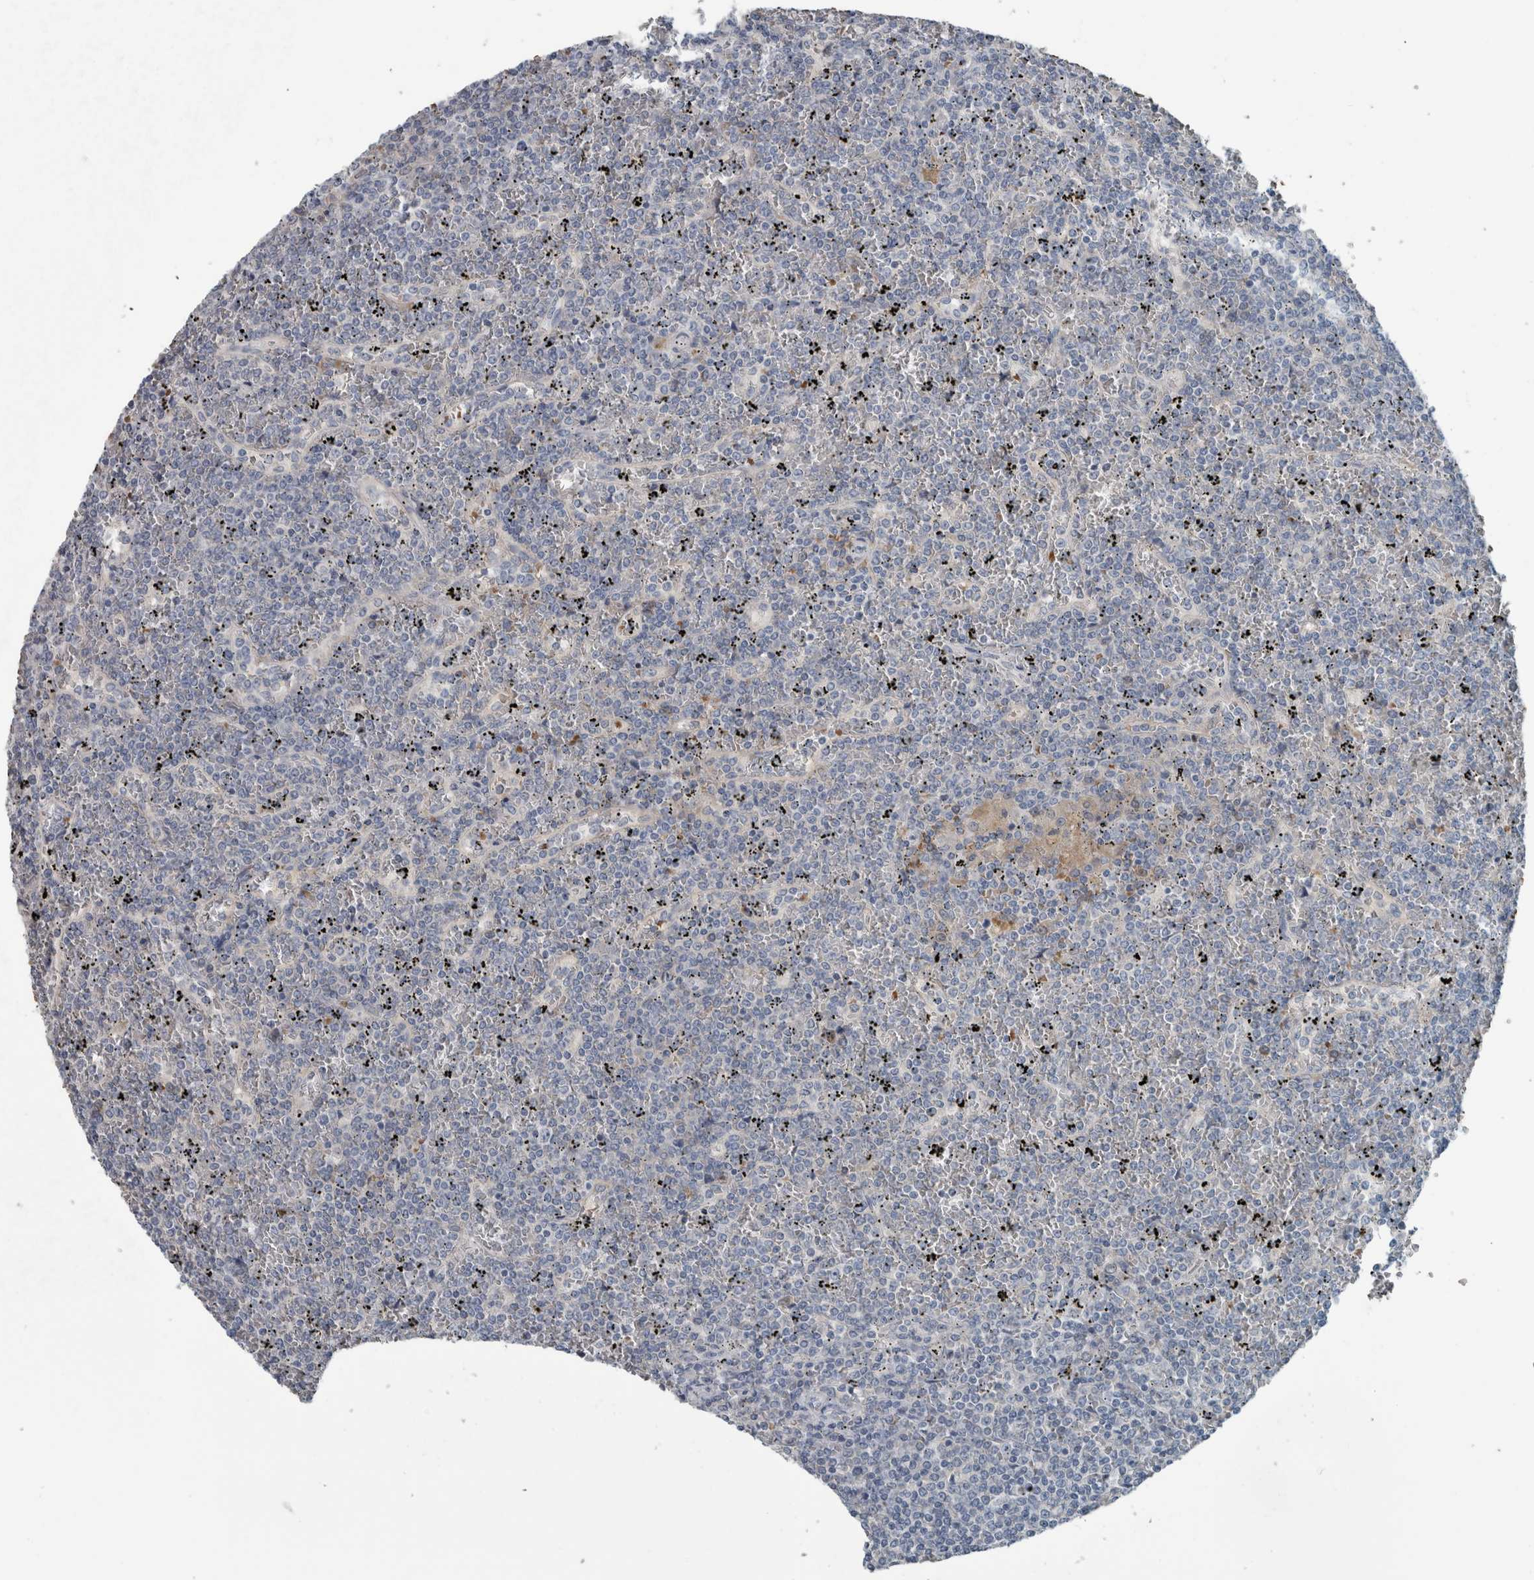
{"staining": {"intensity": "negative", "quantity": "none", "location": "none"}, "tissue": "lymphoma", "cell_type": "Tumor cells", "image_type": "cancer", "snomed": [{"axis": "morphology", "description": "Malignant lymphoma, non-Hodgkin's type, Low grade"}, {"axis": "topography", "description": "Spleen"}], "caption": "The micrograph demonstrates no significant expression in tumor cells of lymphoma.", "gene": "SH3GL2", "patient": {"sex": "female", "age": 19}}